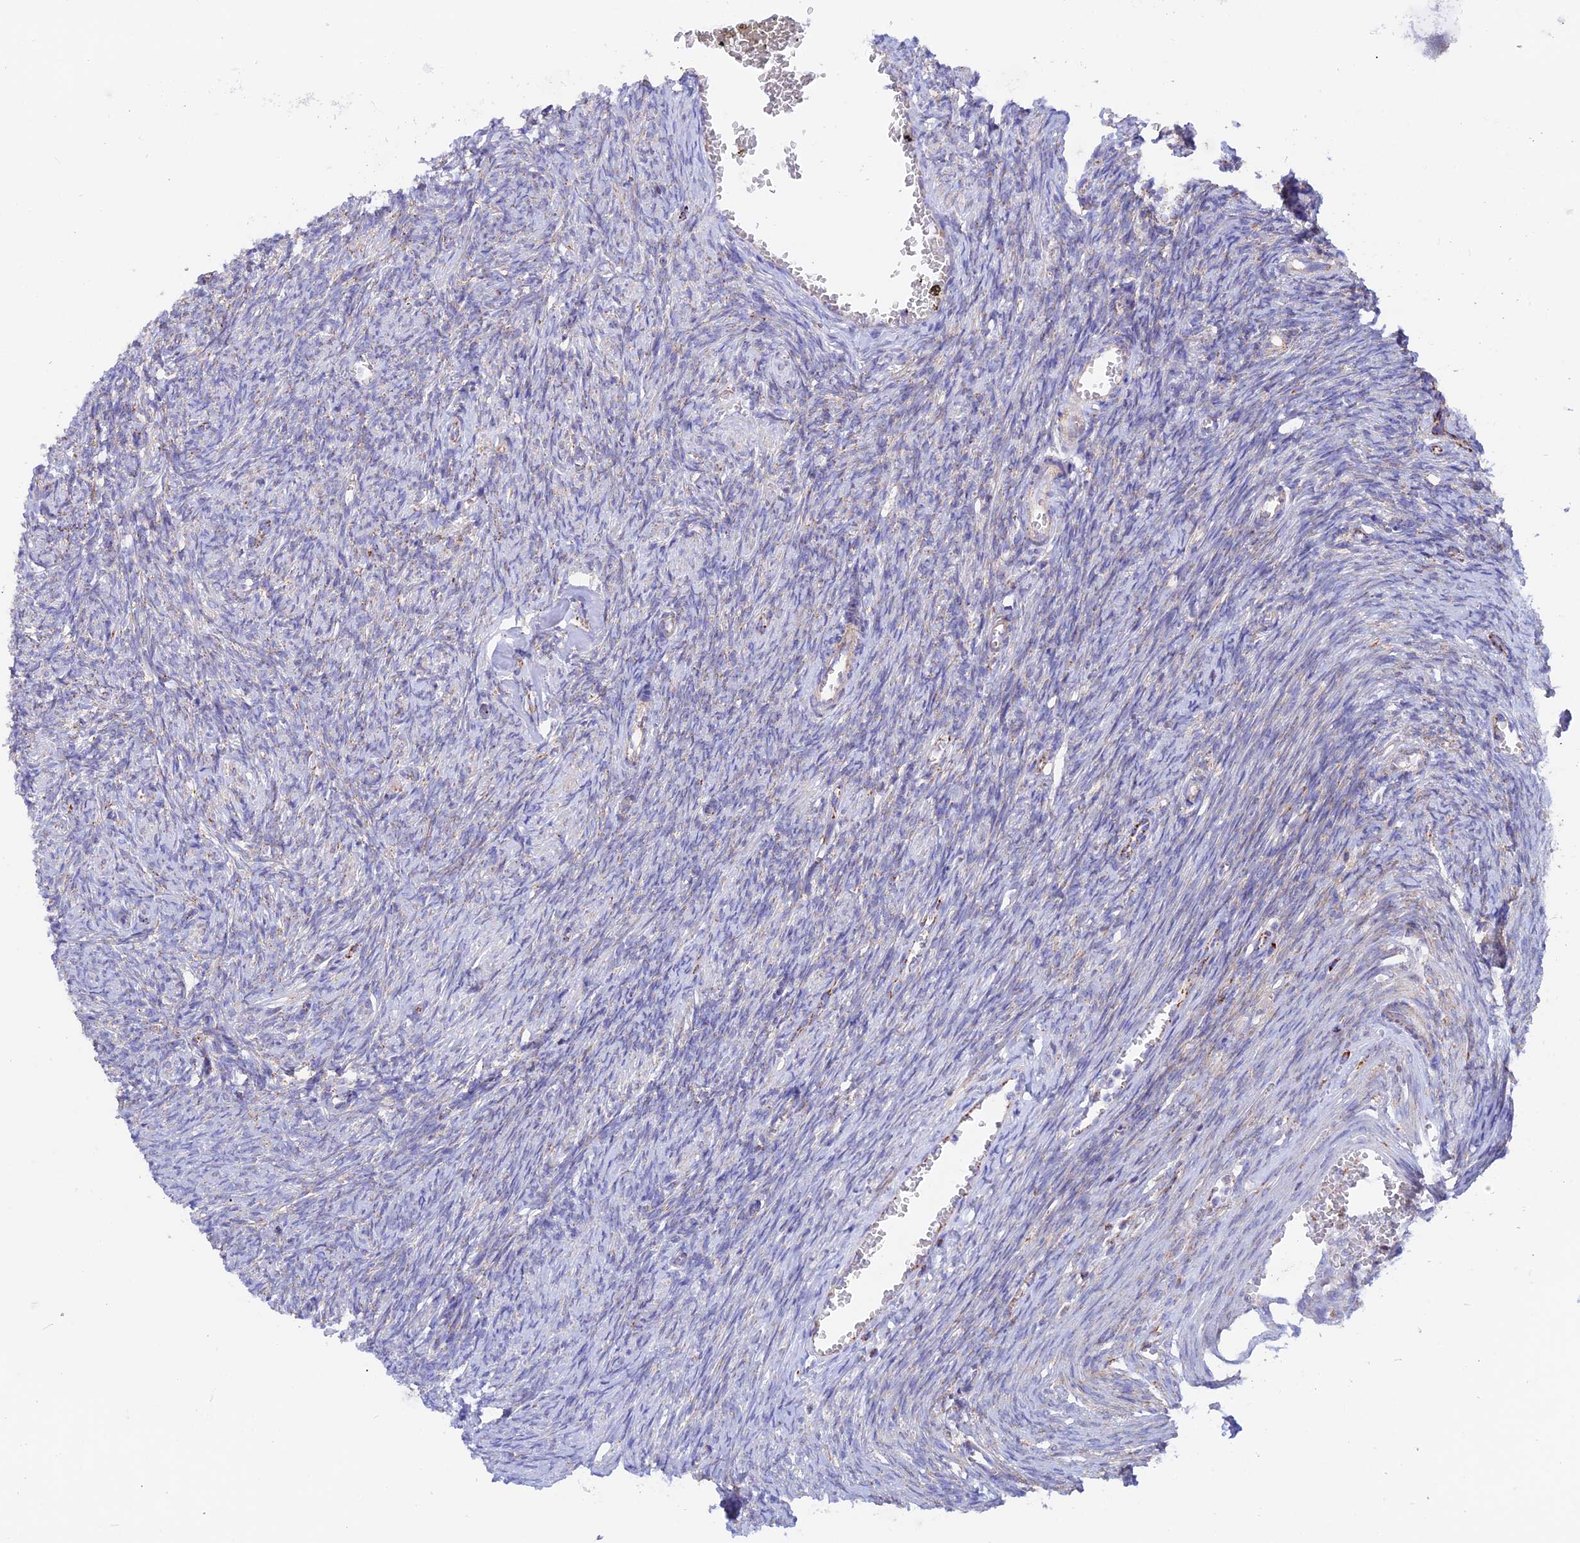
{"staining": {"intensity": "weak", "quantity": "25%-75%", "location": "cytoplasmic/membranous"}, "tissue": "ovary", "cell_type": "Ovarian stroma cells", "image_type": "normal", "snomed": [{"axis": "morphology", "description": "Normal tissue, NOS"}, {"axis": "topography", "description": "Ovary"}], "caption": "Ovary stained with a brown dye demonstrates weak cytoplasmic/membranous positive positivity in about 25%-75% of ovarian stroma cells.", "gene": "GCDH", "patient": {"sex": "female", "age": 44}}